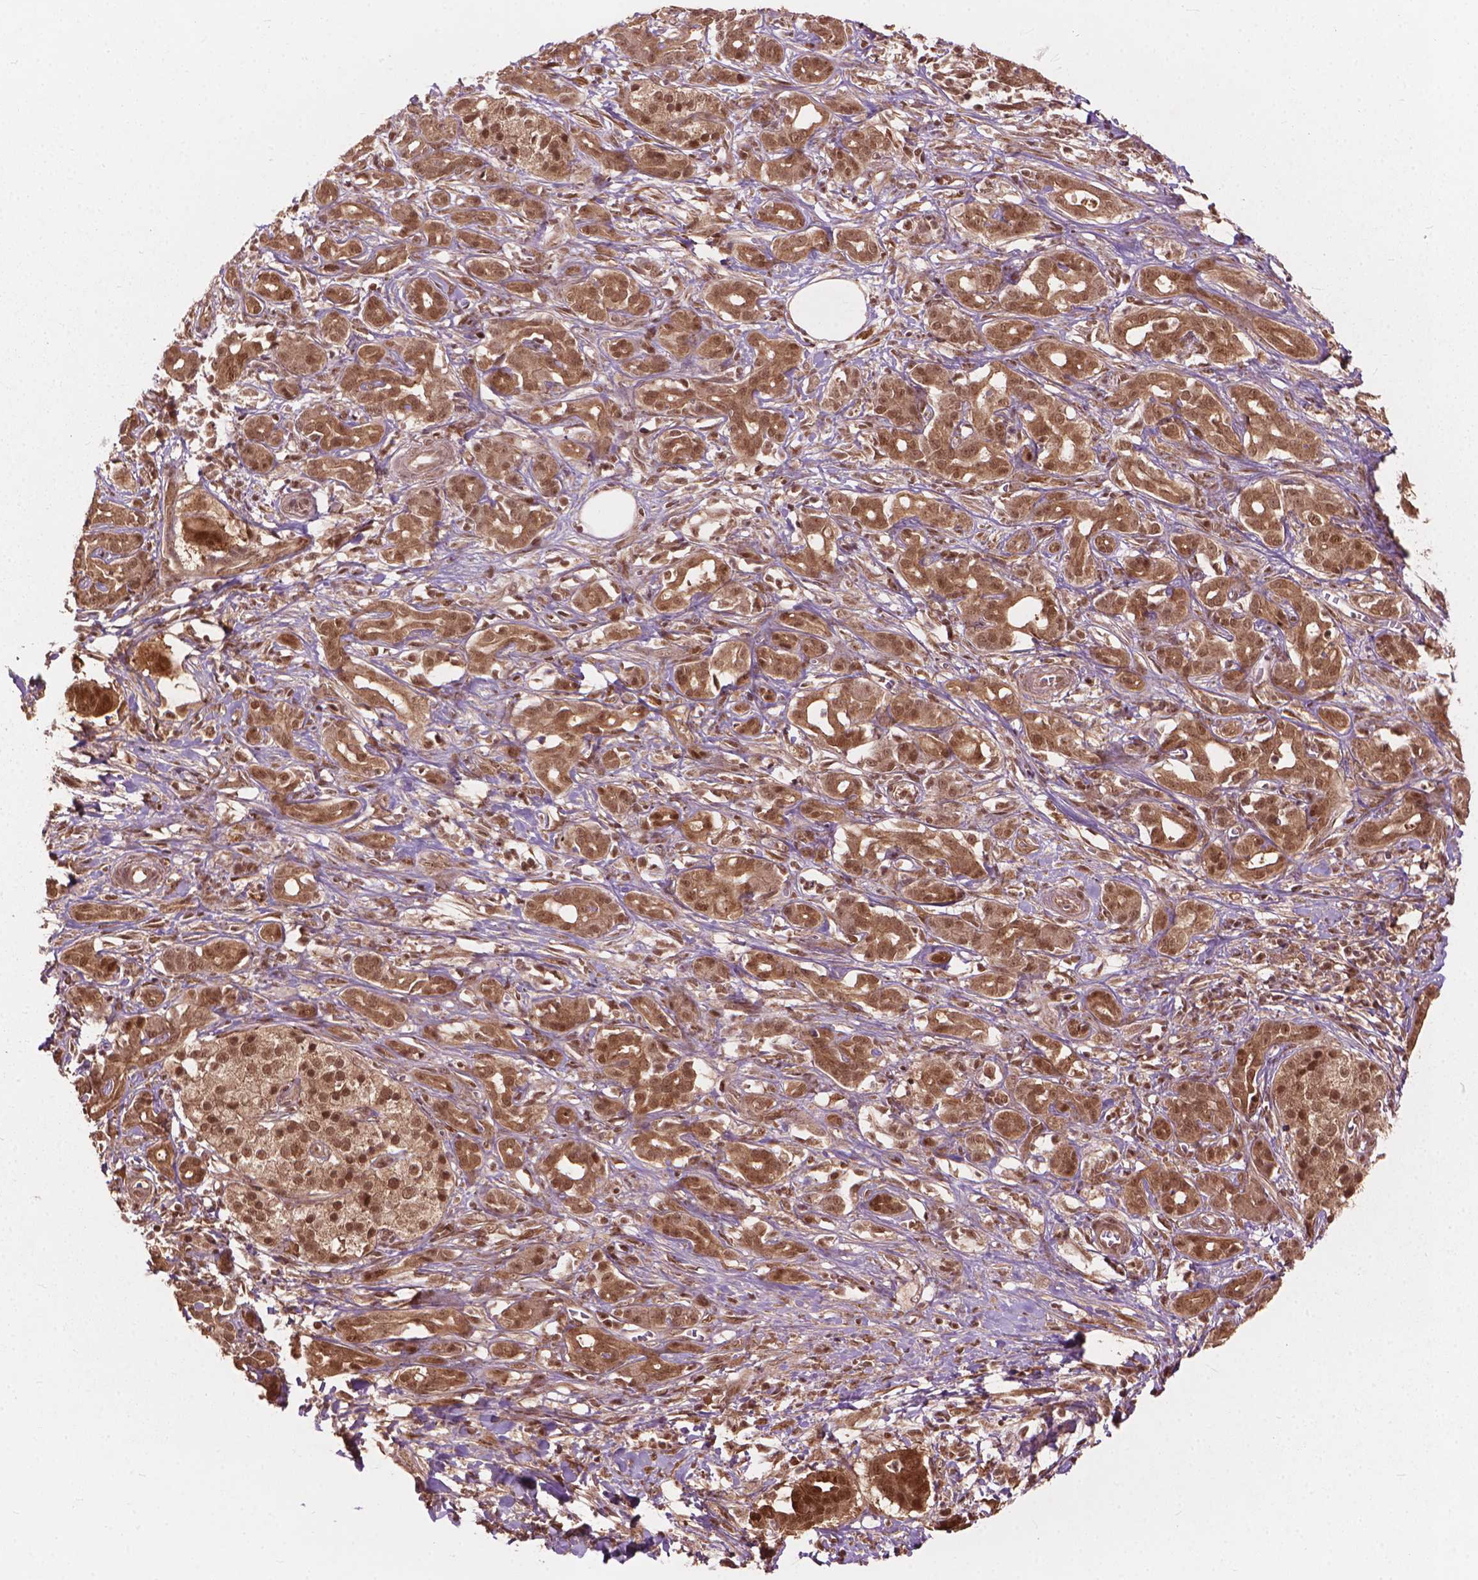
{"staining": {"intensity": "moderate", "quantity": ">75%", "location": "cytoplasmic/membranous,nuclear"}, "tissue": "pancreatic cancer", "cell_type": "Tumor cells", "image_type": "cancer", "snomed": [{"axis": "morphology", "description": "Adenocarcinoma, NOS"}, {"axis": "topography", "description": "Pancreas"}], "caption": "DAB (3,3'-diaminobenzidine) immunohistochemical staining of human adenocarcinoma (pancreatic) shows moderate cytoplasmic/membranous and nuclear protein expression in about >75% of tumor cells.", "gene": "SSU72", "patient": {"sex": "male", "age": 61}}